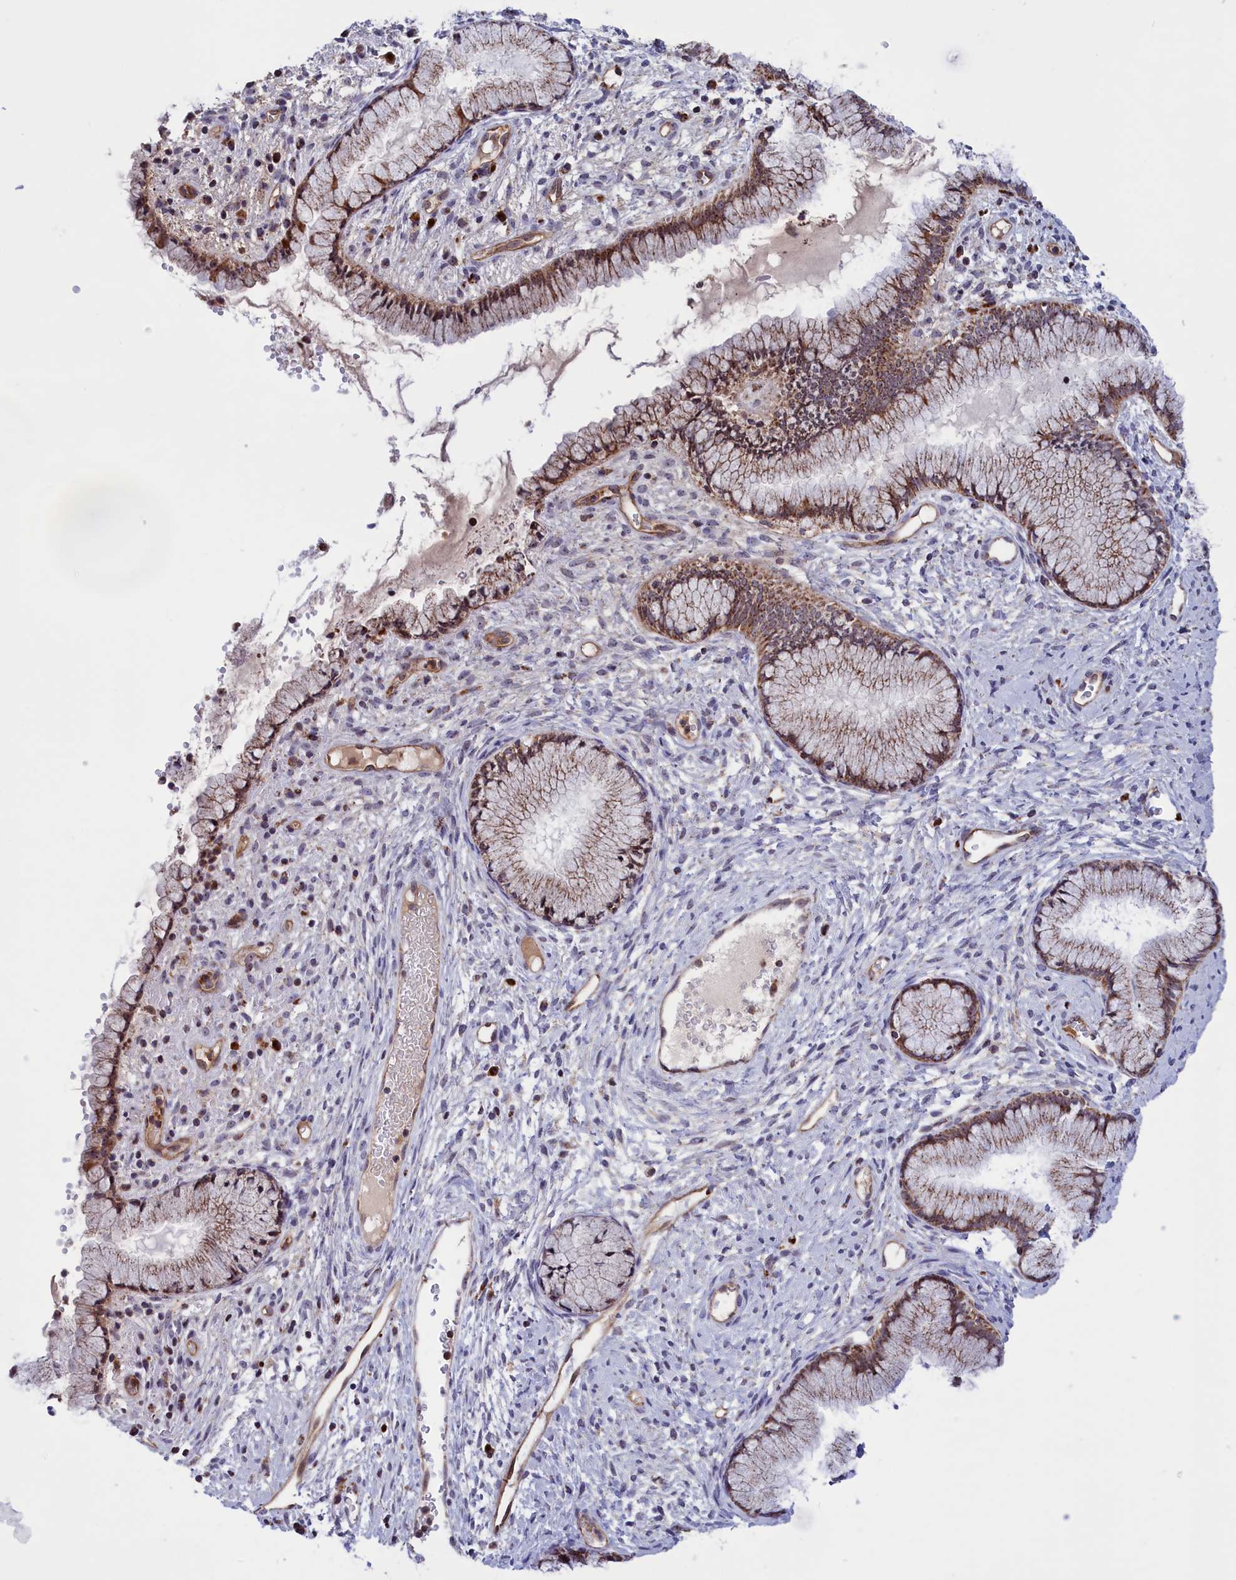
{"staining": {"intensity": "moderate", "quantity": ">75%", "location": "cytoplasmic/membranous,nuclear"}, "tissue": "cervix", "cell_type": "Glandular cells", "image_type": "normal", "snomed": [{"axis": "morphology", "description": "Normal tissue, NOS"}, {"axis": "topography", "description": "Cervix"}], "caption": "A brown stain labels moderate cytoplasmic/membranous,nuclear positivity of a protein in glandular cells of unremarkable cervix. The staining is performed using DAB (3,3'-diaminobenzidine) brown chromogen to label protein expression. The nuclei are counter-stained blue using hematoxylin.", "gene": "MPND", "patient": {"sex": "female", "age": 42}}